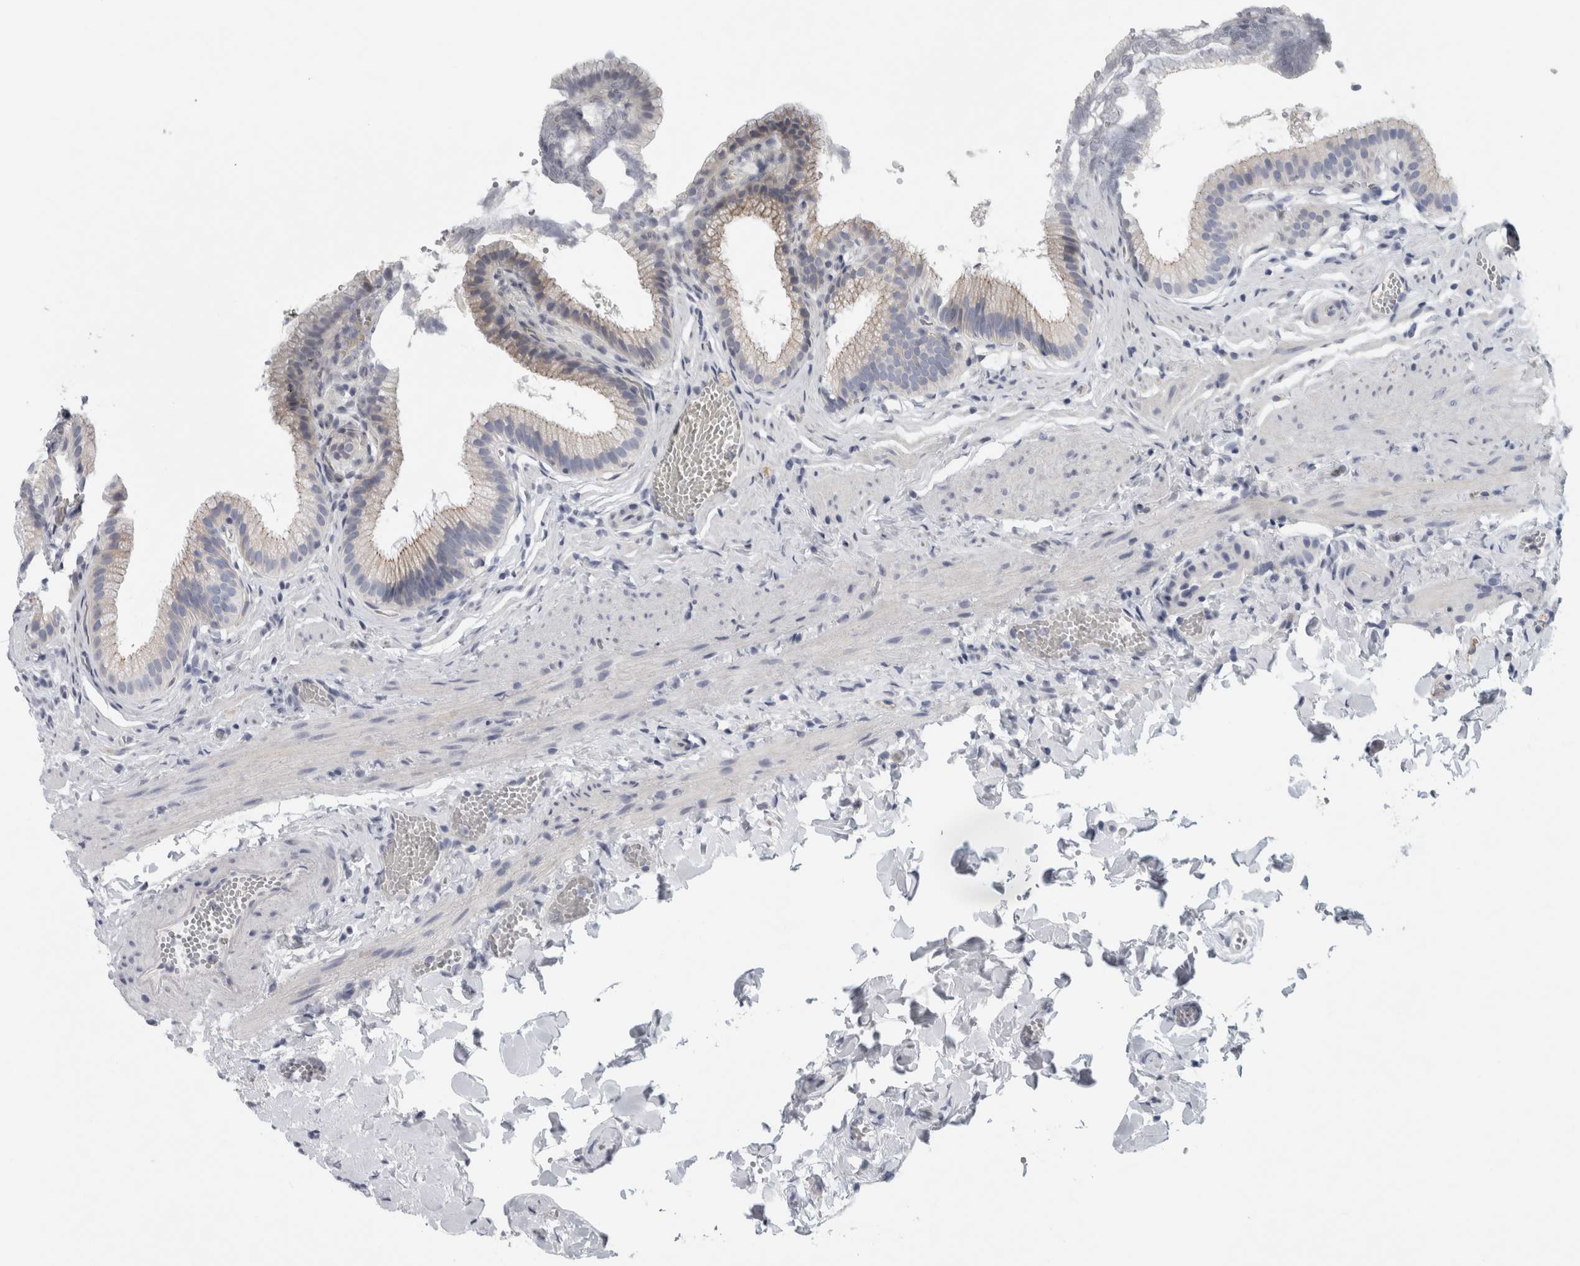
{"staining": {"intensity": "weak", "quantity": "<25%", "location": "cytoplasmic/membranous"}, "tissue": "gallbladder", "cell_type": "Glandular cells", "image_type": "normal", "snomed": [{"axis": "morphology", "description": "Normal tissue, NOS"}, {"axis": "topography", "description": "Gallbladder"}], "caption": "The histopathology image exhibits no significant expression in glandular cells of gallbladder. (DAB (3,3'-diaminobenzidine) IHC visualized using brightfield microscopy, high magnification).", "gene": "B3GNT3", "patient": {"sex": "male", "age": 38}}